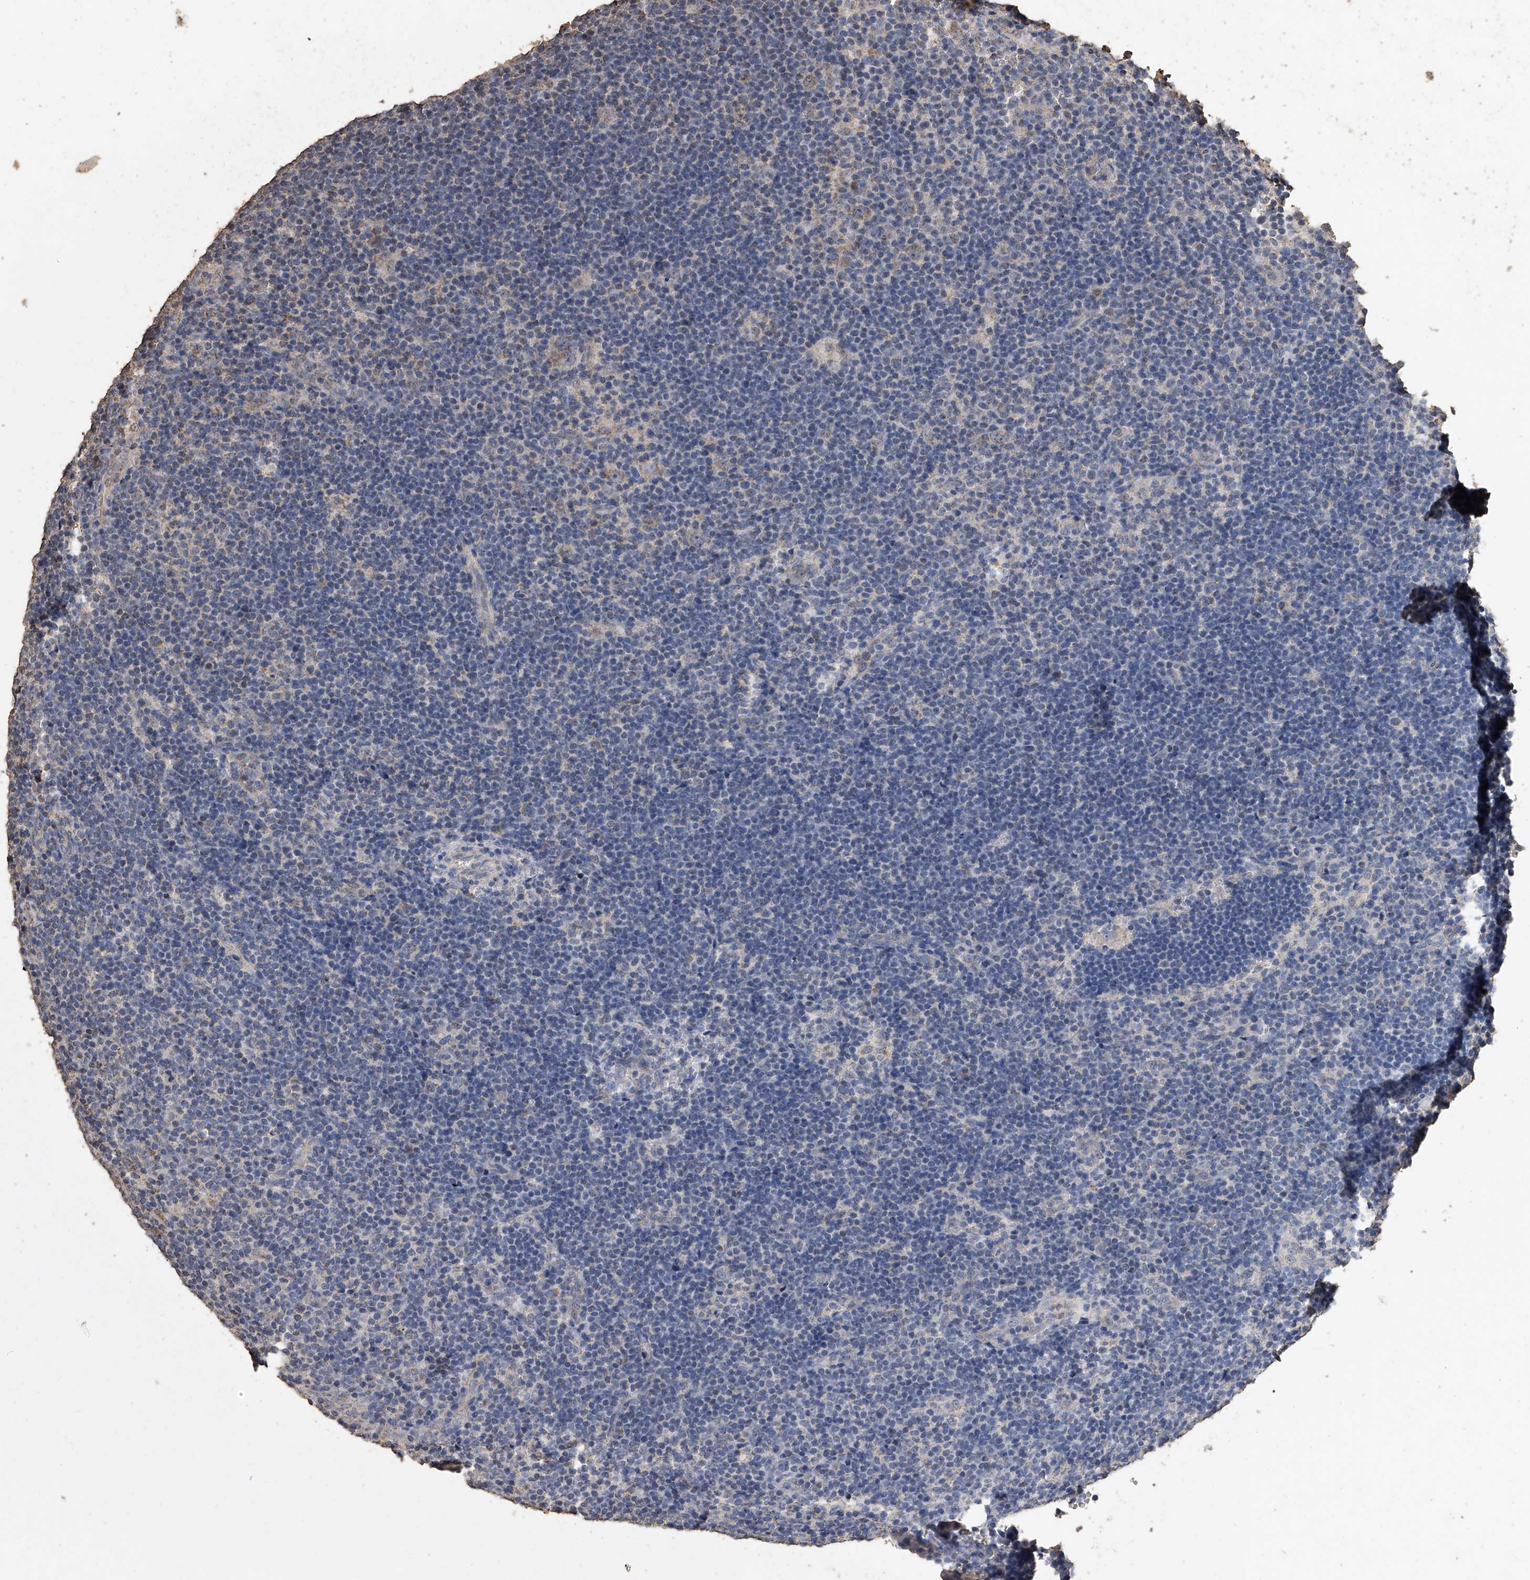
{"staining": {"intensity": "weak", "quantity": "25%-75%", "location": "cytoplasmic/membranous"}, "tissue": "lymphoma", "cell_type": "Tumor cells", "image_type": "cancer", "snomed": [{"axis": "morphology", "description": "Hodgkin's disease, NOS"}, {"axis": "topography", "description": "Lymph node"}], "caption": "The histopathology image displays a brown stain indicating the presence of a protein in the cytoplasmic/membranous of tumor cells in lymphoma.", "gene": "MRPL28", "patient": {"sex": "female", "age": 57}}